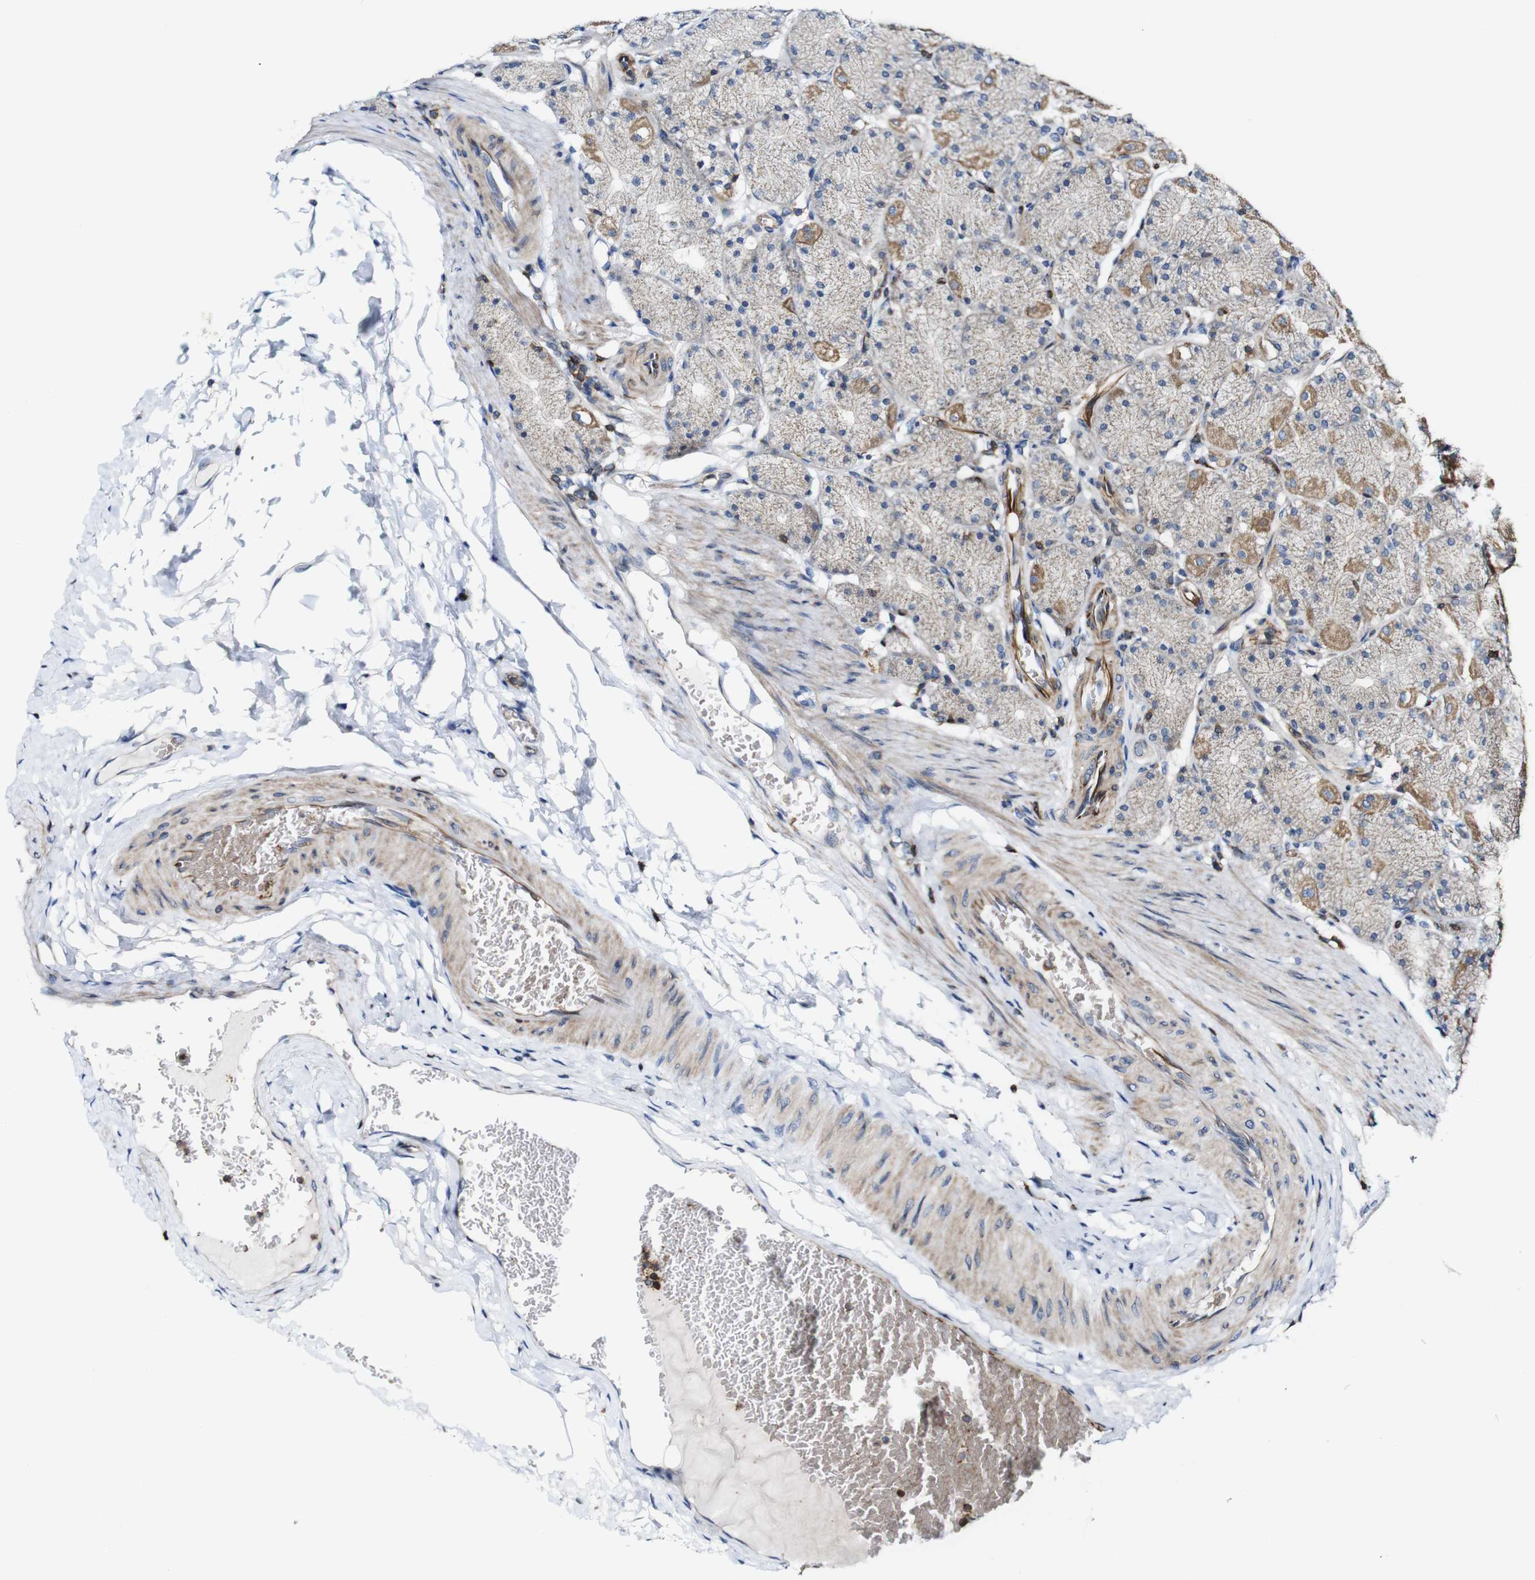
{"staining": {"intensity": "moderate", "quantity": "<25%", "location": "cytoplasmic/membranous"}, "tissue": "stomach", "cell_type": "Glandular cells", "image_type": "normal", "snomed": [{"axis": "morphology", "description": "Normal tissue, NOS"}, {"axis": "topography", "description": "Stomach, upper"}], "caption": "Glandular cells display low levels of moderate cytoplasmic/membranous staining in about <25% of cells in unremarkable human stomach. The protein is shown in brown color, while the nuclei are stained blue.", "gene": "JAK2", "patient": {"sex": "female", "age": 56}}